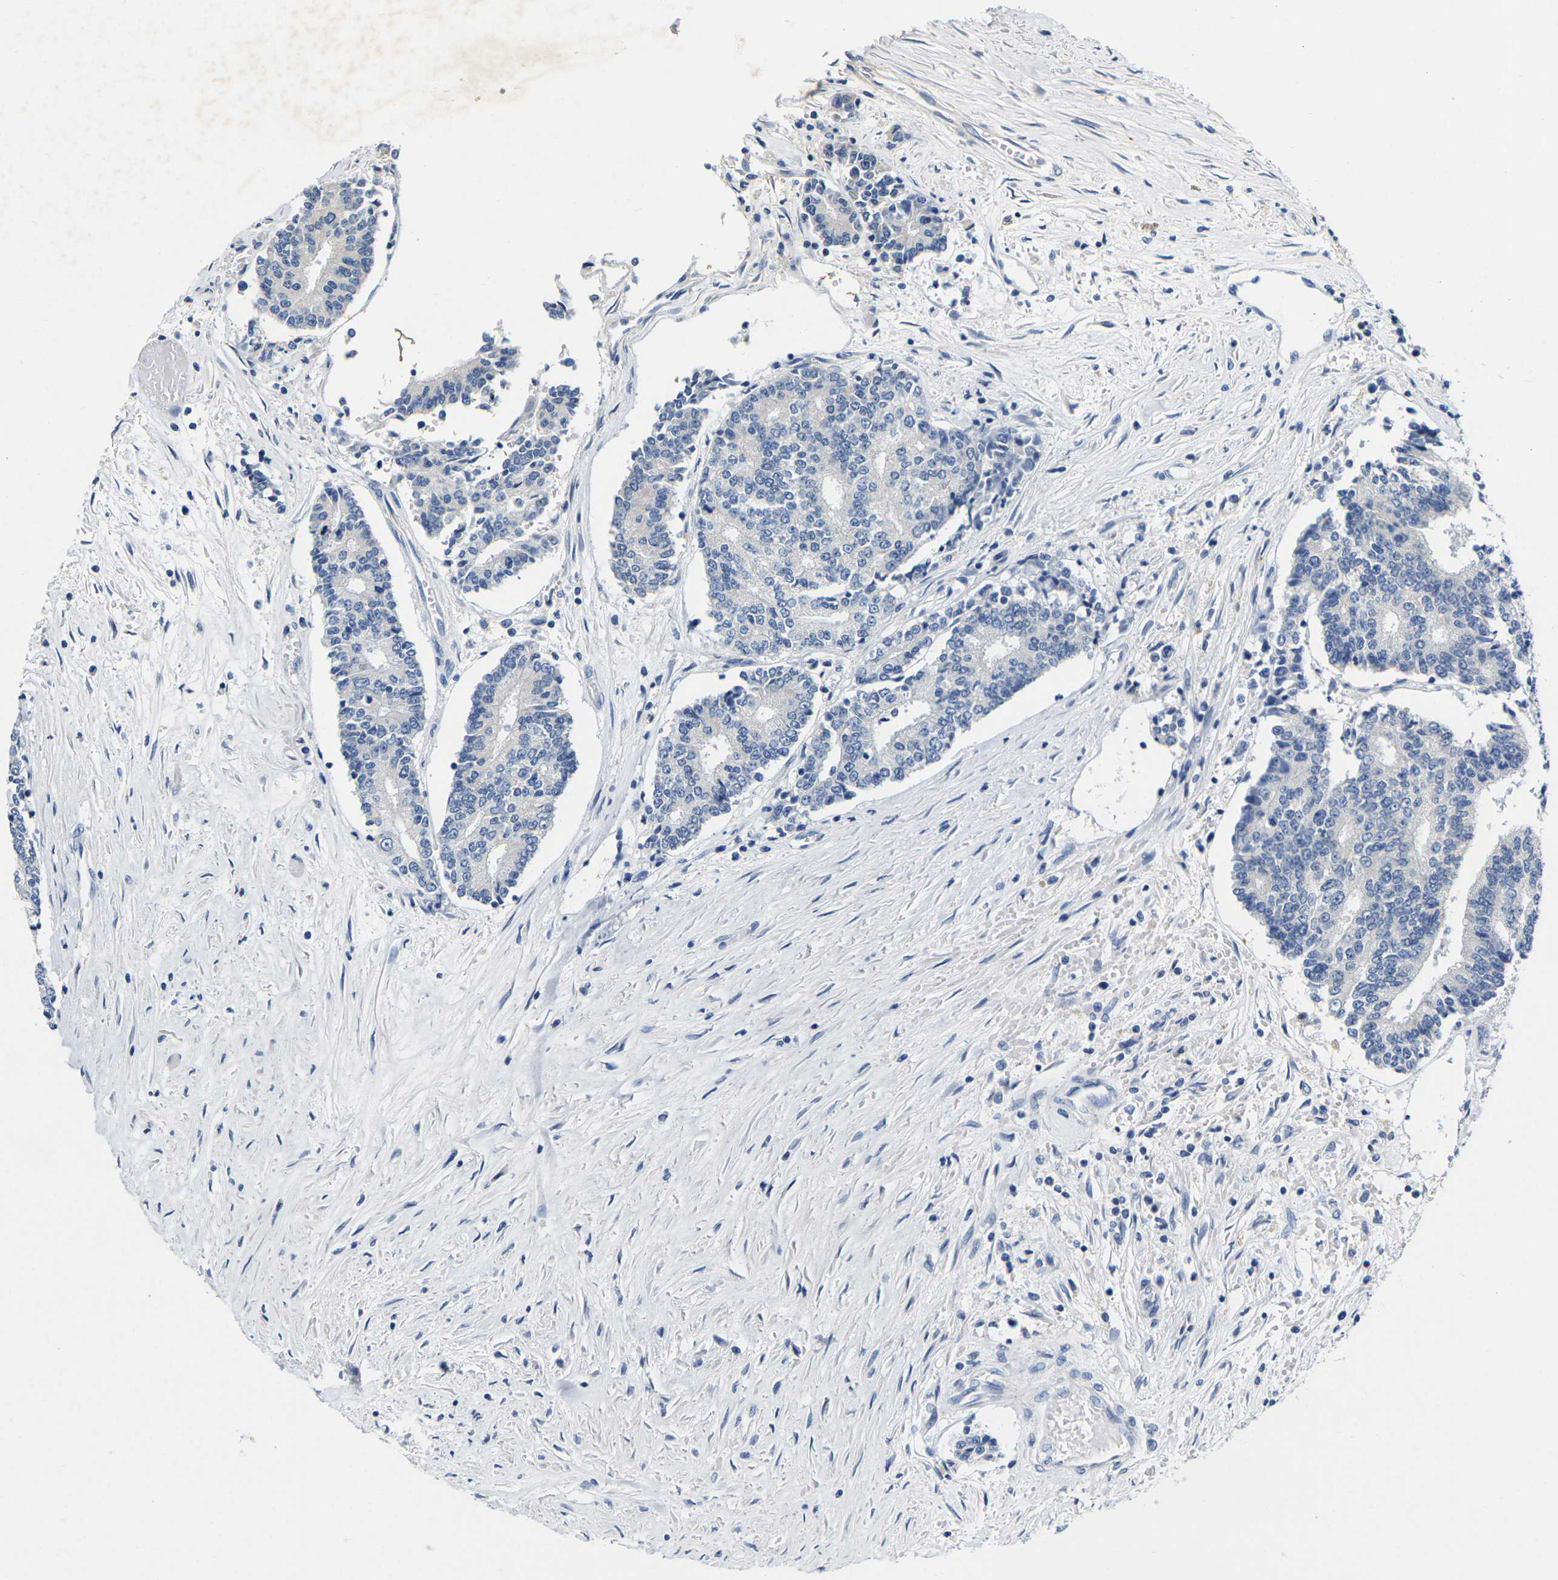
{"staining": {"intensity": "negative", "quantity": "none", "location": "none"}, "tissue": "prostate cancer", "cell_type": "Tumor cells", "image_type": "cancer", "snomed": [{"axis": "morphology", "description": "Normal tissue, NOS"}, {"axis": "morphology", "description": "Adenocarcinoma, High grade"}, {"axis": "topography", "description": "Prostate"}, {"axis": "topography", "description": "Seminal veicle"}], "caption": "Immunohistochemistry (IHC) image of neoplastic tissue: high-grade adenocarcinoma (prostate) stained with DAB demonstrates no significant protein expression in tumor cells.", "gene": "NOCT", "patient": {"sex": "male", "age": 55}}